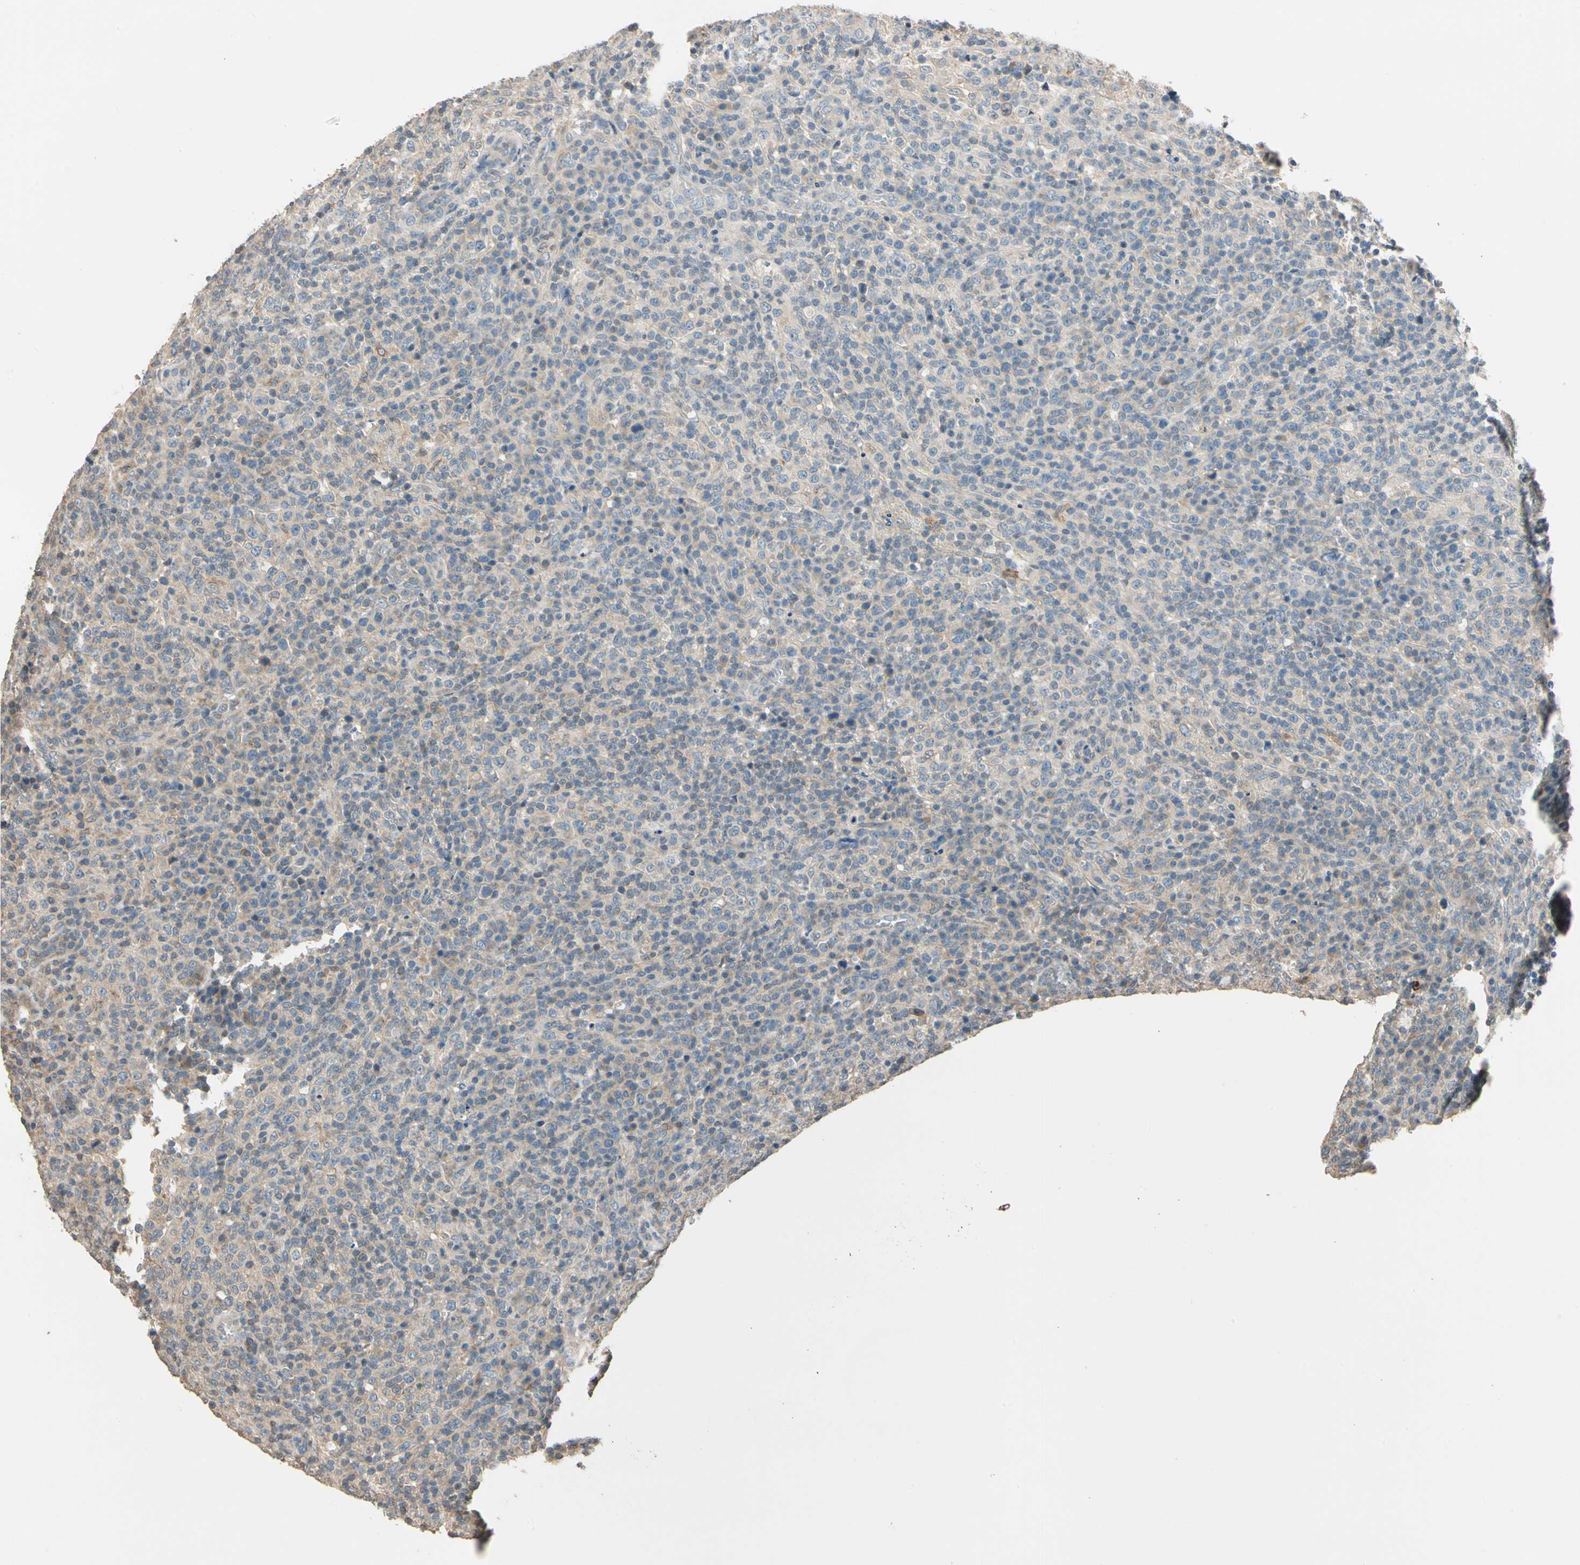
{"staining": {"intensity": "weak", "quantity": ">75%", "location": "cytoplasmic/membranous"}, "tissue": "lymphoma", "cell_type": "Tumor cells", "image_type": "cancer", "snomed": [{"axis": "morphology", "description": "Malignant lymphoma, non-Hodgkin's type, High grade"}, {"axis": "topography", "description": "Lymph node"}], "caption": "Immunohistochemistry (IHC) (DAB (3,3'-diaminobenzidine)) staining of lymphoma demonstrates weak cytoplasmic/membranous protein expression in about >75% of tumor cells.", "gene": "MAP3K7", "patient": {"sex": "female", "age": 76}}